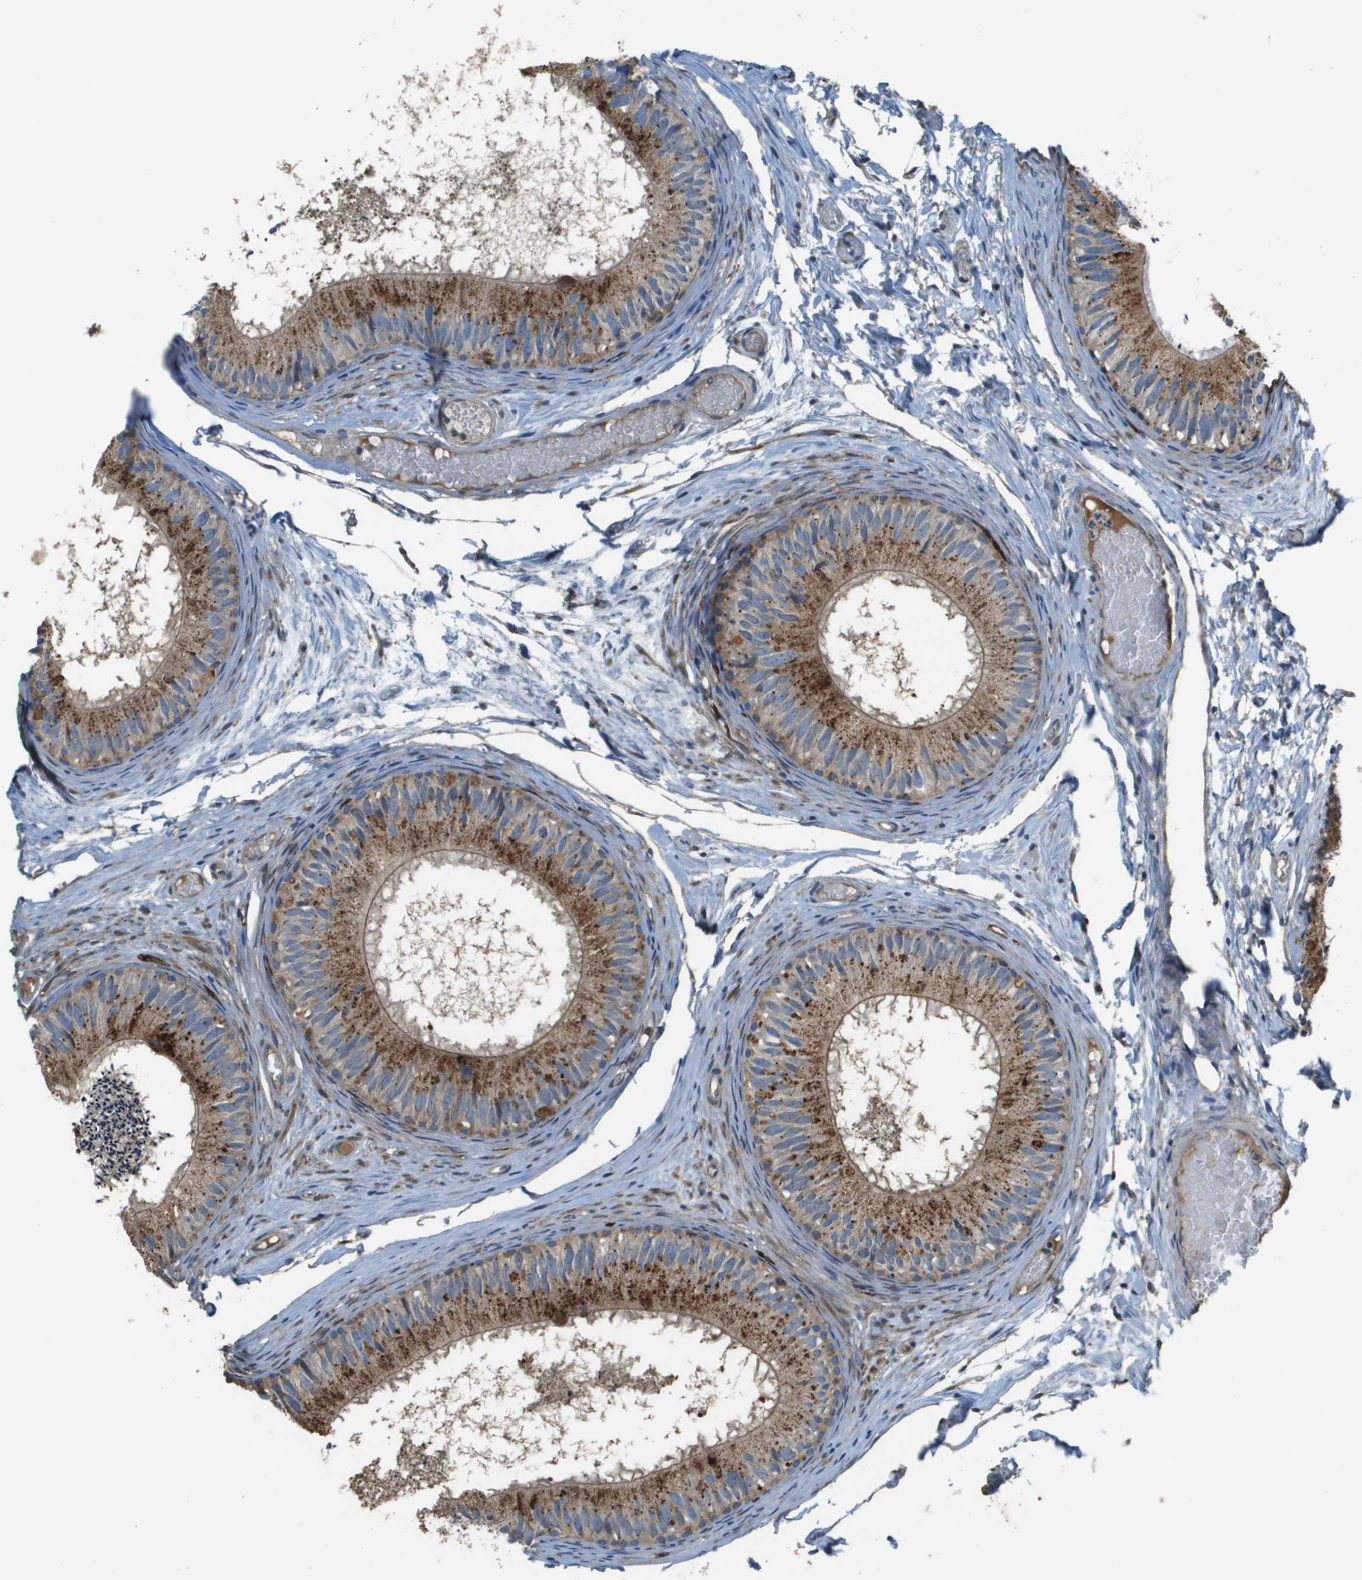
{"staining": {"intensity": "strong", "quantity": ">75%", "location": "cytoplasmic/membranous"}, "tissue": "epididymis", "cell_type": "Glandular cells", "image_type": "normal", "snomed": [{"axis": "morphology", "description": "Normal tissue, NOS"}, {"axis": "topography", "description": "Epididymis"}], "caption": "Protein analysis of benign epididymis shows strong cytoplasmic/membranous positivity in about >75% of glandular cells. (Brightfield microscopy of DAB IHC at high magnification).", "gene": "NRK", "patient": {"sex": "male", "age": 46}}